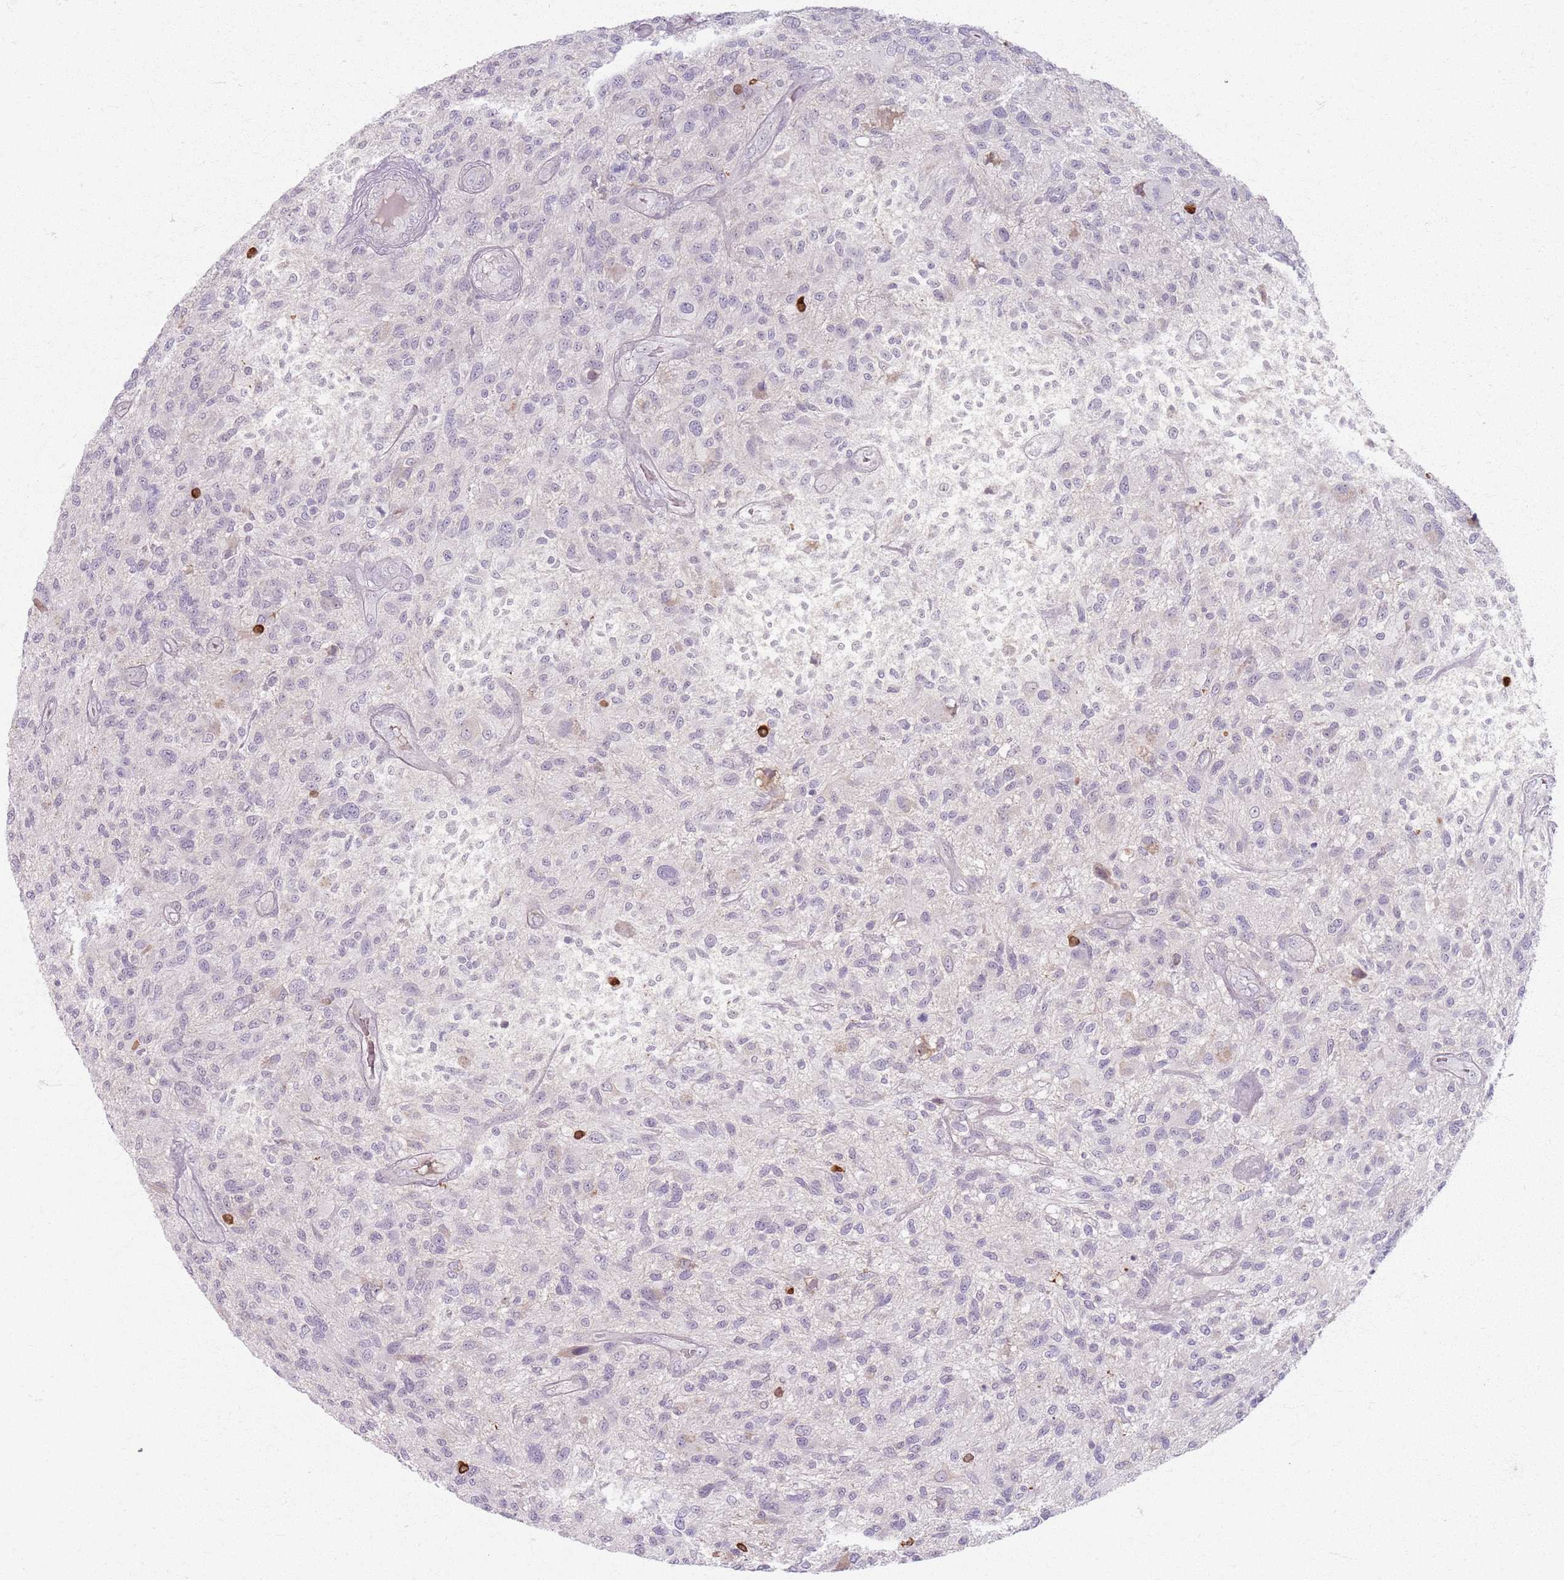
{"staining": {"intensity": "negative", "quantity": "none", "location": "none"}, "tissue": "glioma", "cell_type": "Tumor cells", "image_type": "cancer", "snomed": [{"axis": "morphology", "description": "Glioma, malignant, High grade"}, {"axis": "topography", "description": "Brain"}], "caption": "IHC micrograph of malignant high-grade glioma stained for a protein (brown), which shows no staining in tumor cells. Nuclei are stained in blue.", "gene": "CRIPT", "patient": {"sex": "male", "age": 47}}